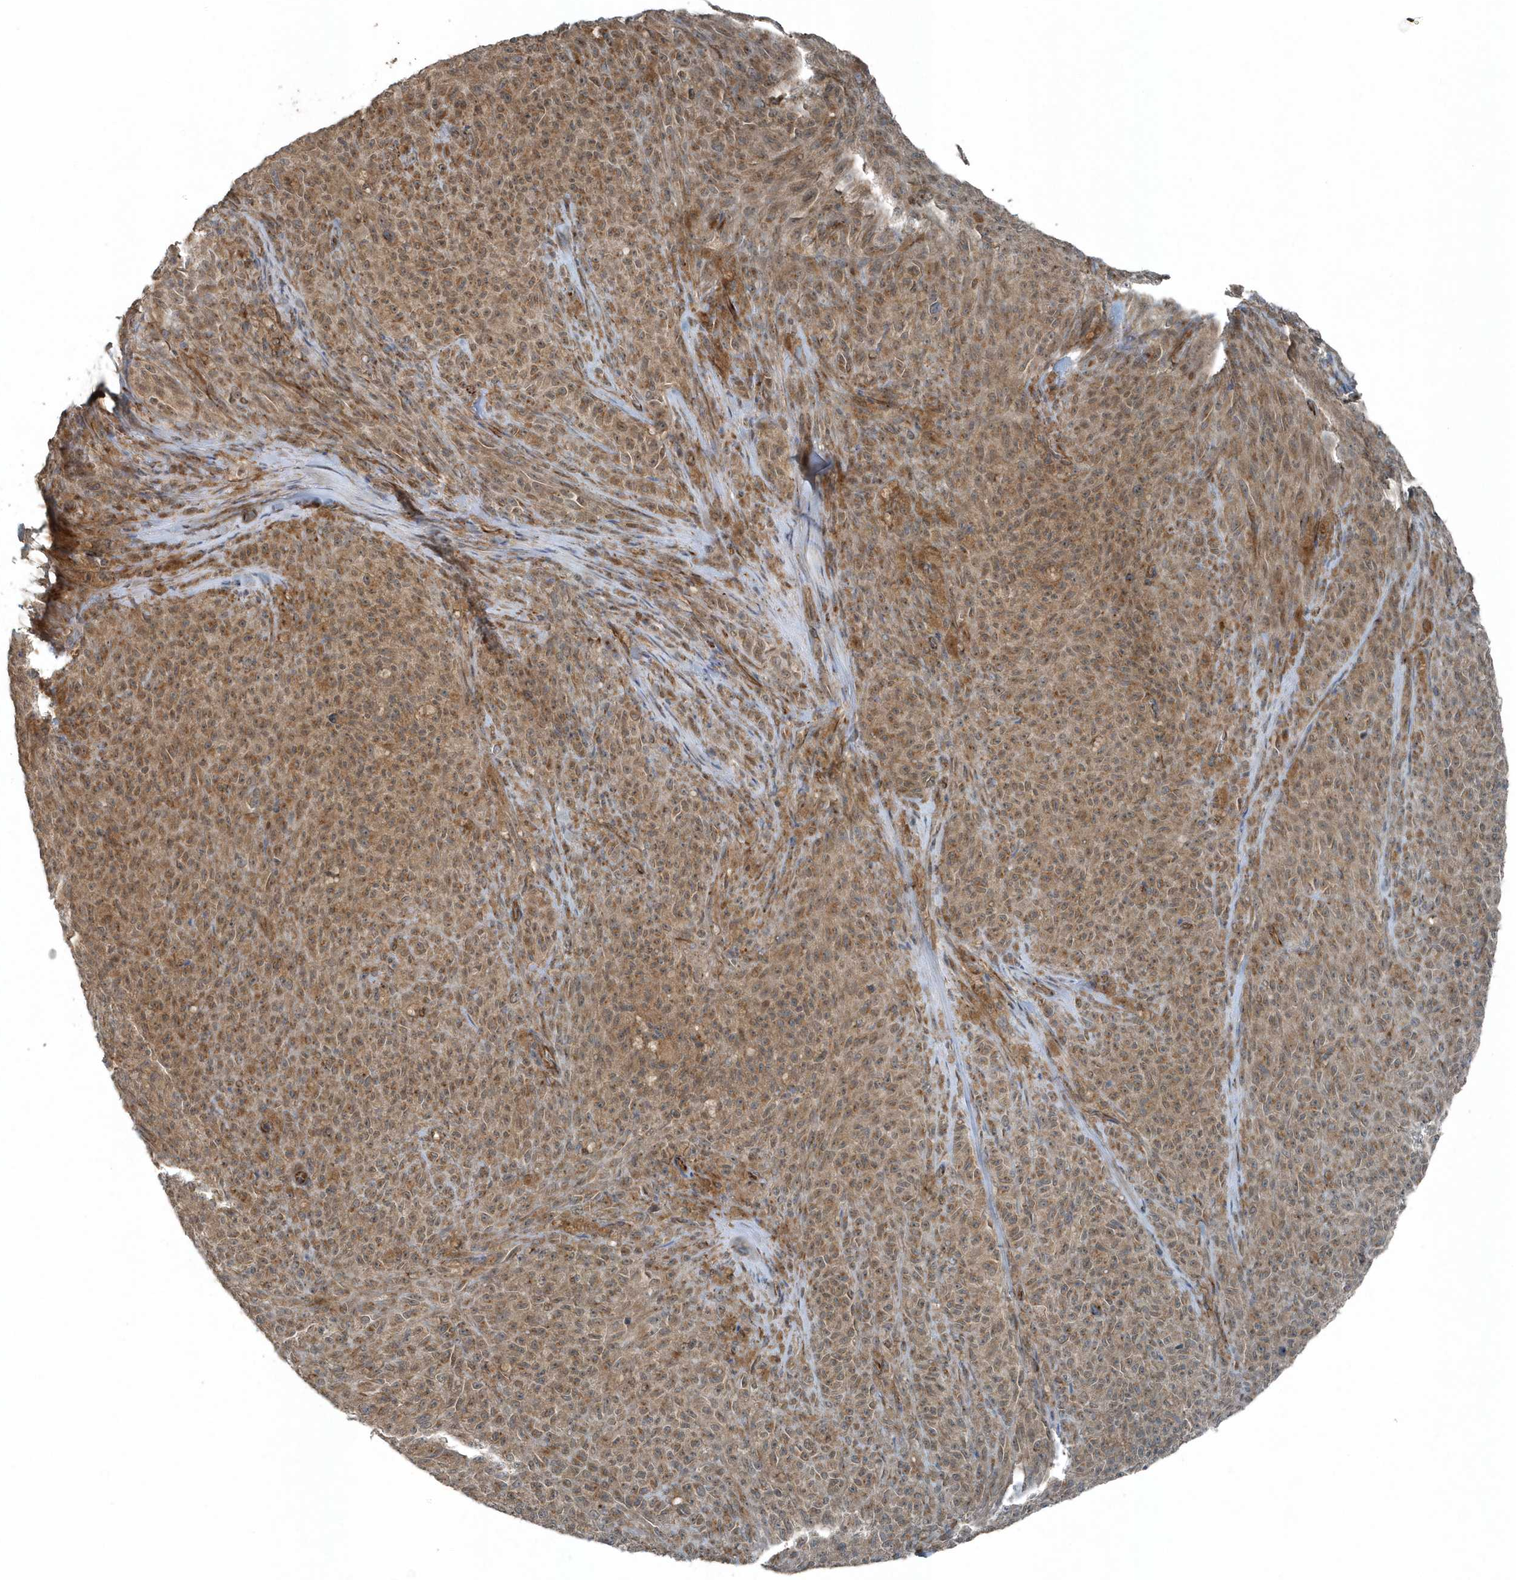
{"staining": {"intensity": "moderate", "quantity": ">75%", "location": "cytoplasmic/membranous"}, "tissue": "melanoma", "cell_type": "Tumor cells", "image_type": "cancer", "snomed": [{"axis": "morphology", "description": "Malignant melanoma, NOS"}, {"axis": "topography", "description": "Skin"}], "caption": "Immunohistochemical staining of malignant melanoma exhibits medium levels of moderate cytoplasmic/membranous protein expression in approximately >75% of tumor cells.", "gene": "GCC2", "patient": {"sex": "female", "age": 82}}